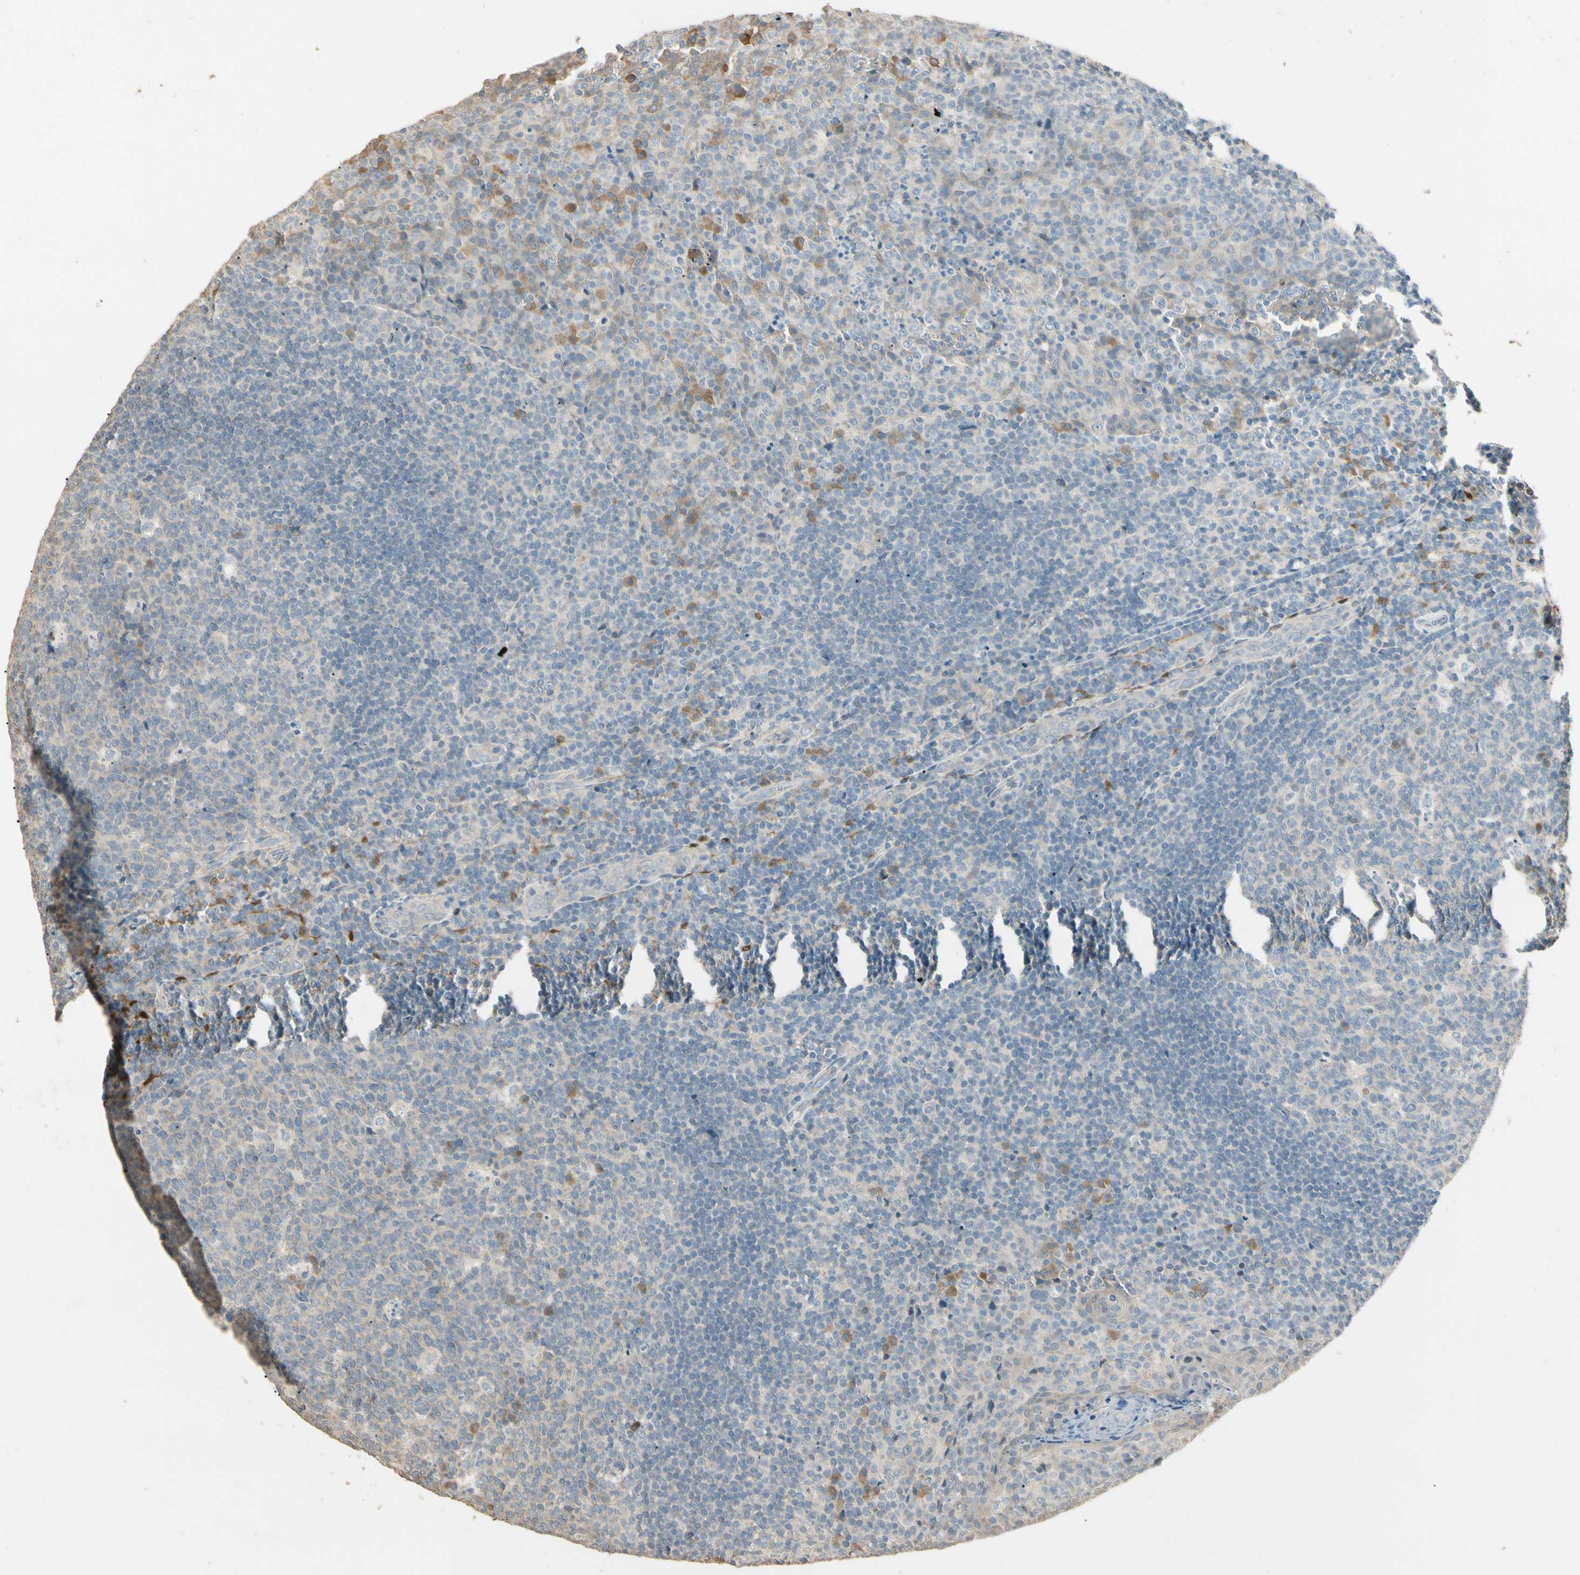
{"staining": {"intensity": "negative", "quantity": "none", "location": "none"}, "tissue": "tonsil", "cell_type": "Germinal center cells", "image_type": "normal", "snomed": [{"axis": "morphology", "description": "Normal tissue, NOS"}, {"axis": "topography", "description": "Tonsil"}], "caption": "Tonsil stained for a protein using immunohistochemistry (IHC) reveals no positivity germinal center cells.", "gene": "GNE", "patient": {"sex": "male", "age": 17}}